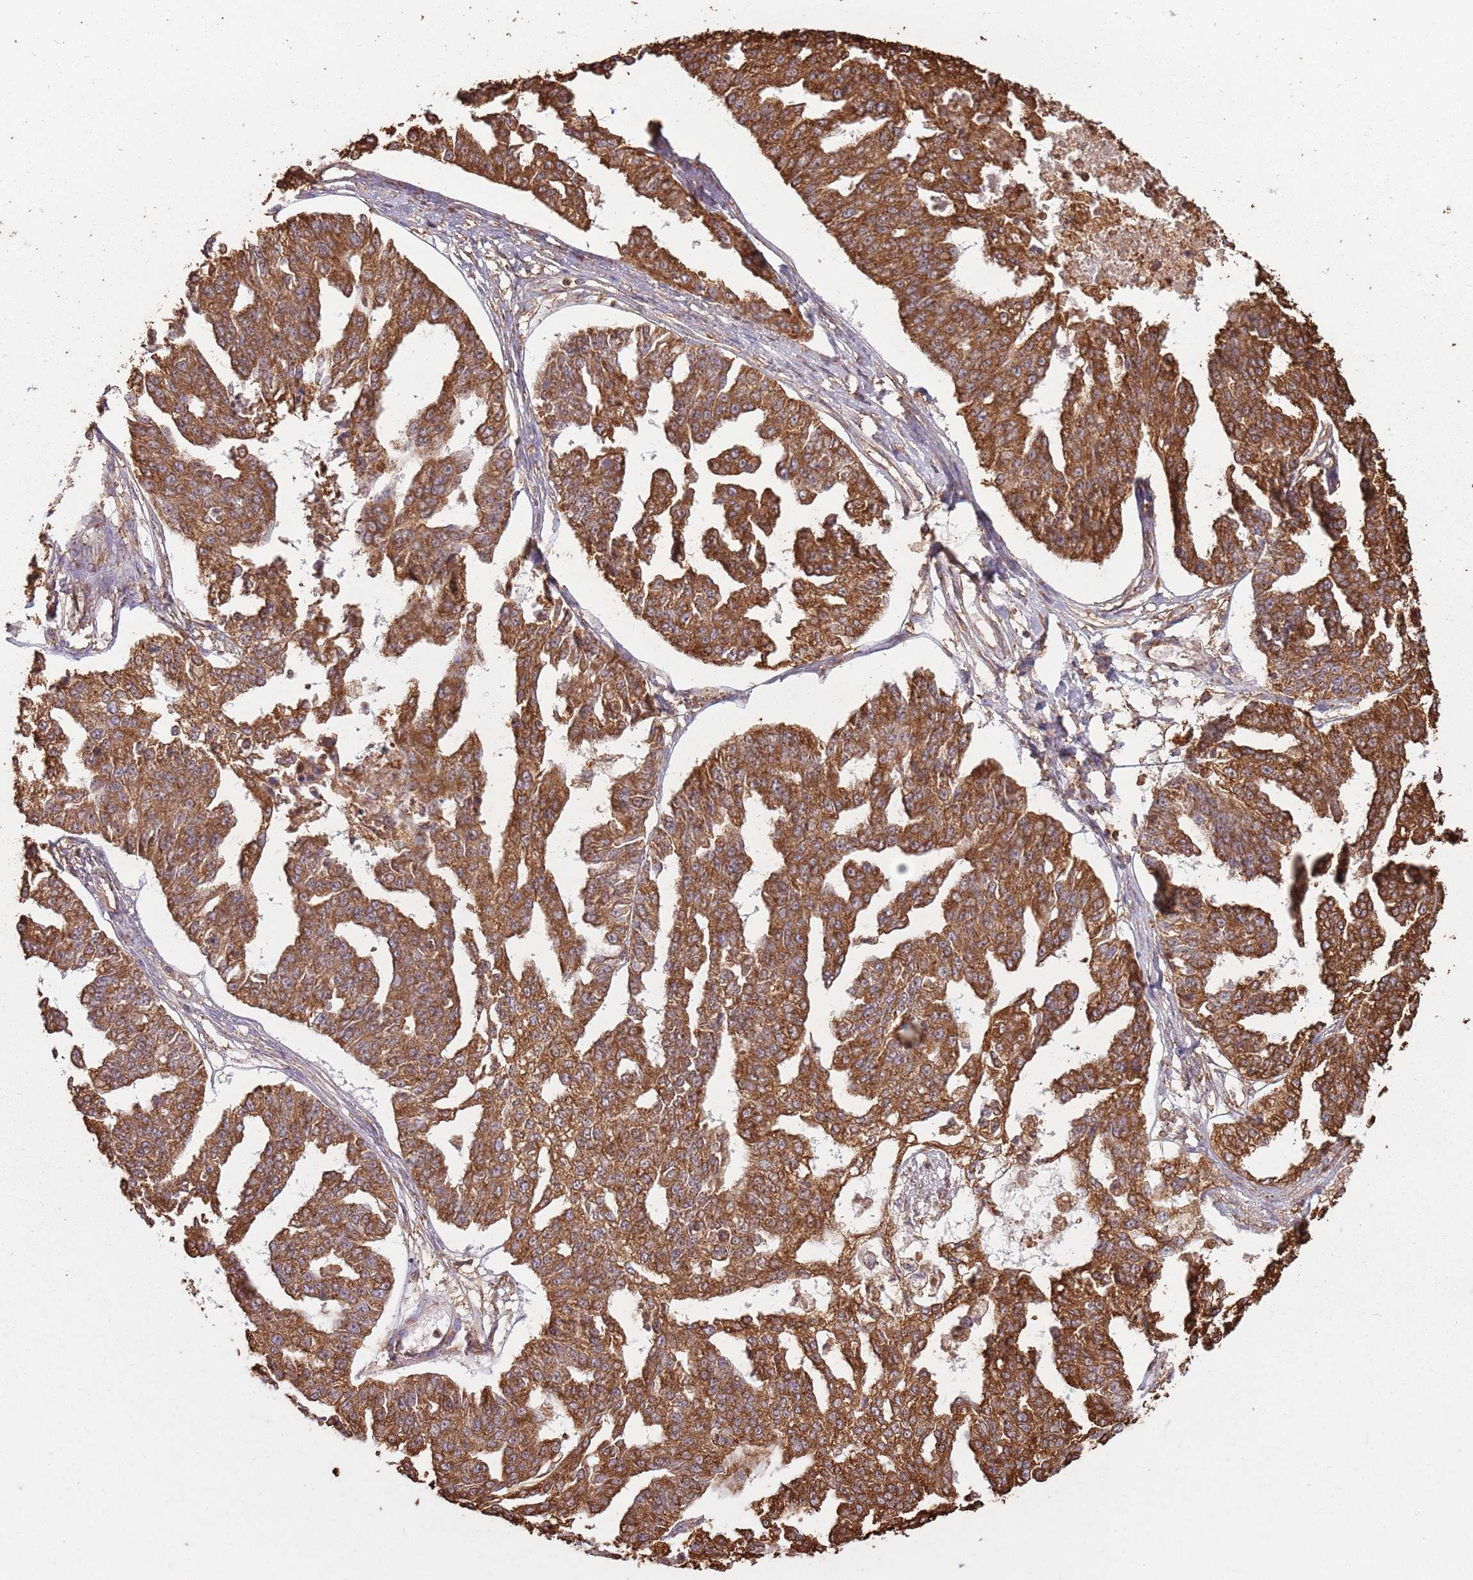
{"staining": {"intensity": "strong", "quantity": ">75%", "location": "cytoplasmic/membranous"}, "tissue": "ovarian cancer", "cell_type": "Tumor cells", "image_type": "cancer", "snomed": [{"axis": "morphology", "description": "Cystadenocarcinoma, serous, NOS"}, {"axis": "topography", "description": "Ovary"}], "caption": "Tumor cells reveal high levels of strong cytoplasmic/membranous expression in approximately >75% of cells in ovarian cancer (serous cystadenocarcinoma).", "gene": "ATOSB", "patient": {"sex": "female", "age": 58}}